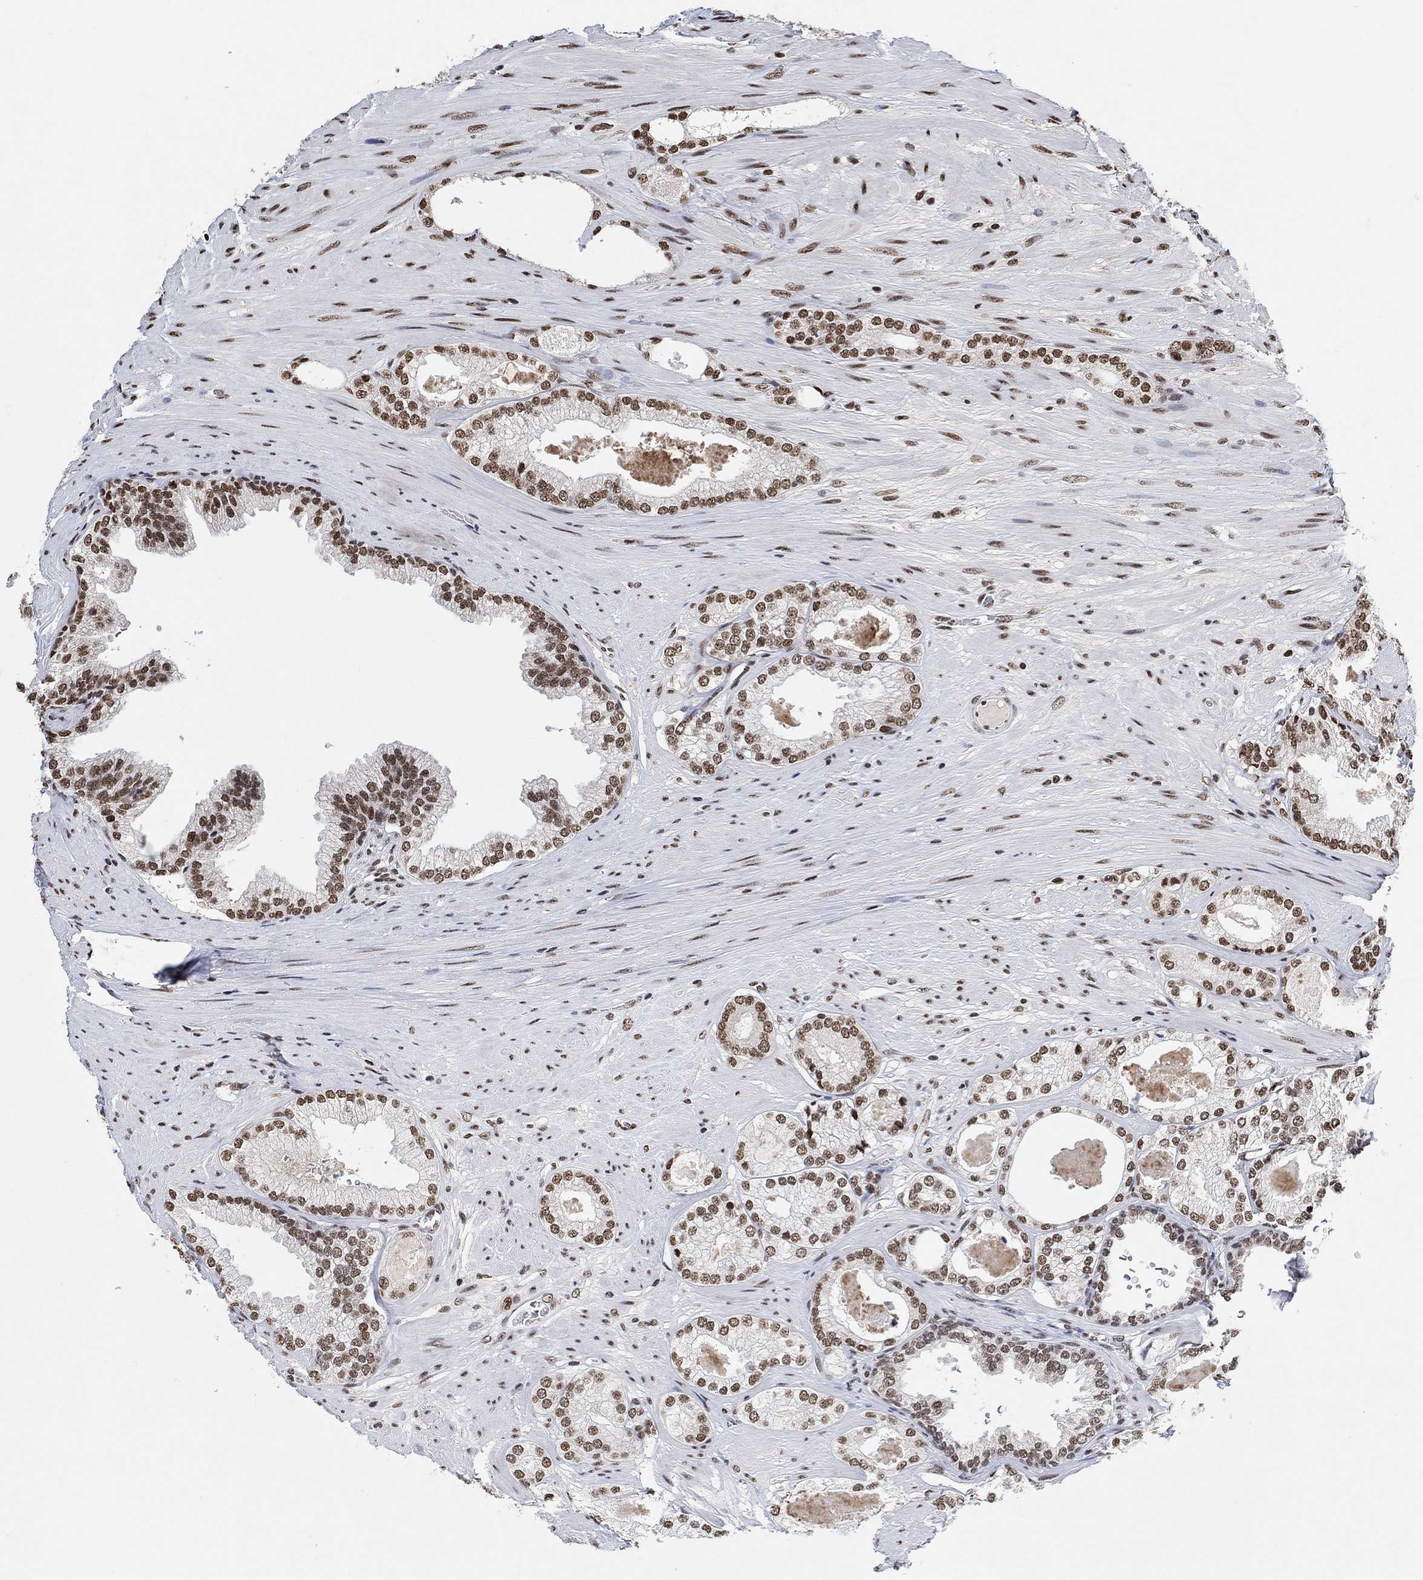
{"staining": {"intensity": "strong", "quantity": "25%-75%", "location": "nuclear"}, "tissue": "prostate cancer", "cell_type": "Tumor cells", "image_type": "cancer", "snomed": [{"axis": "morphology", "description": "Adenocarcinoma, High grade"}, {"axis": "topography", "description": "Prostate and seminal vesicle, NOS"}], "caption": "High-power microscopy captured an immunohistochemistry (IHC) image of prostate cancer, revealing strong nuclear expression in approximately 25%-75% of tumor cells.", "gene": "USP39", "patient": {"sex": "male", "age": 62}}